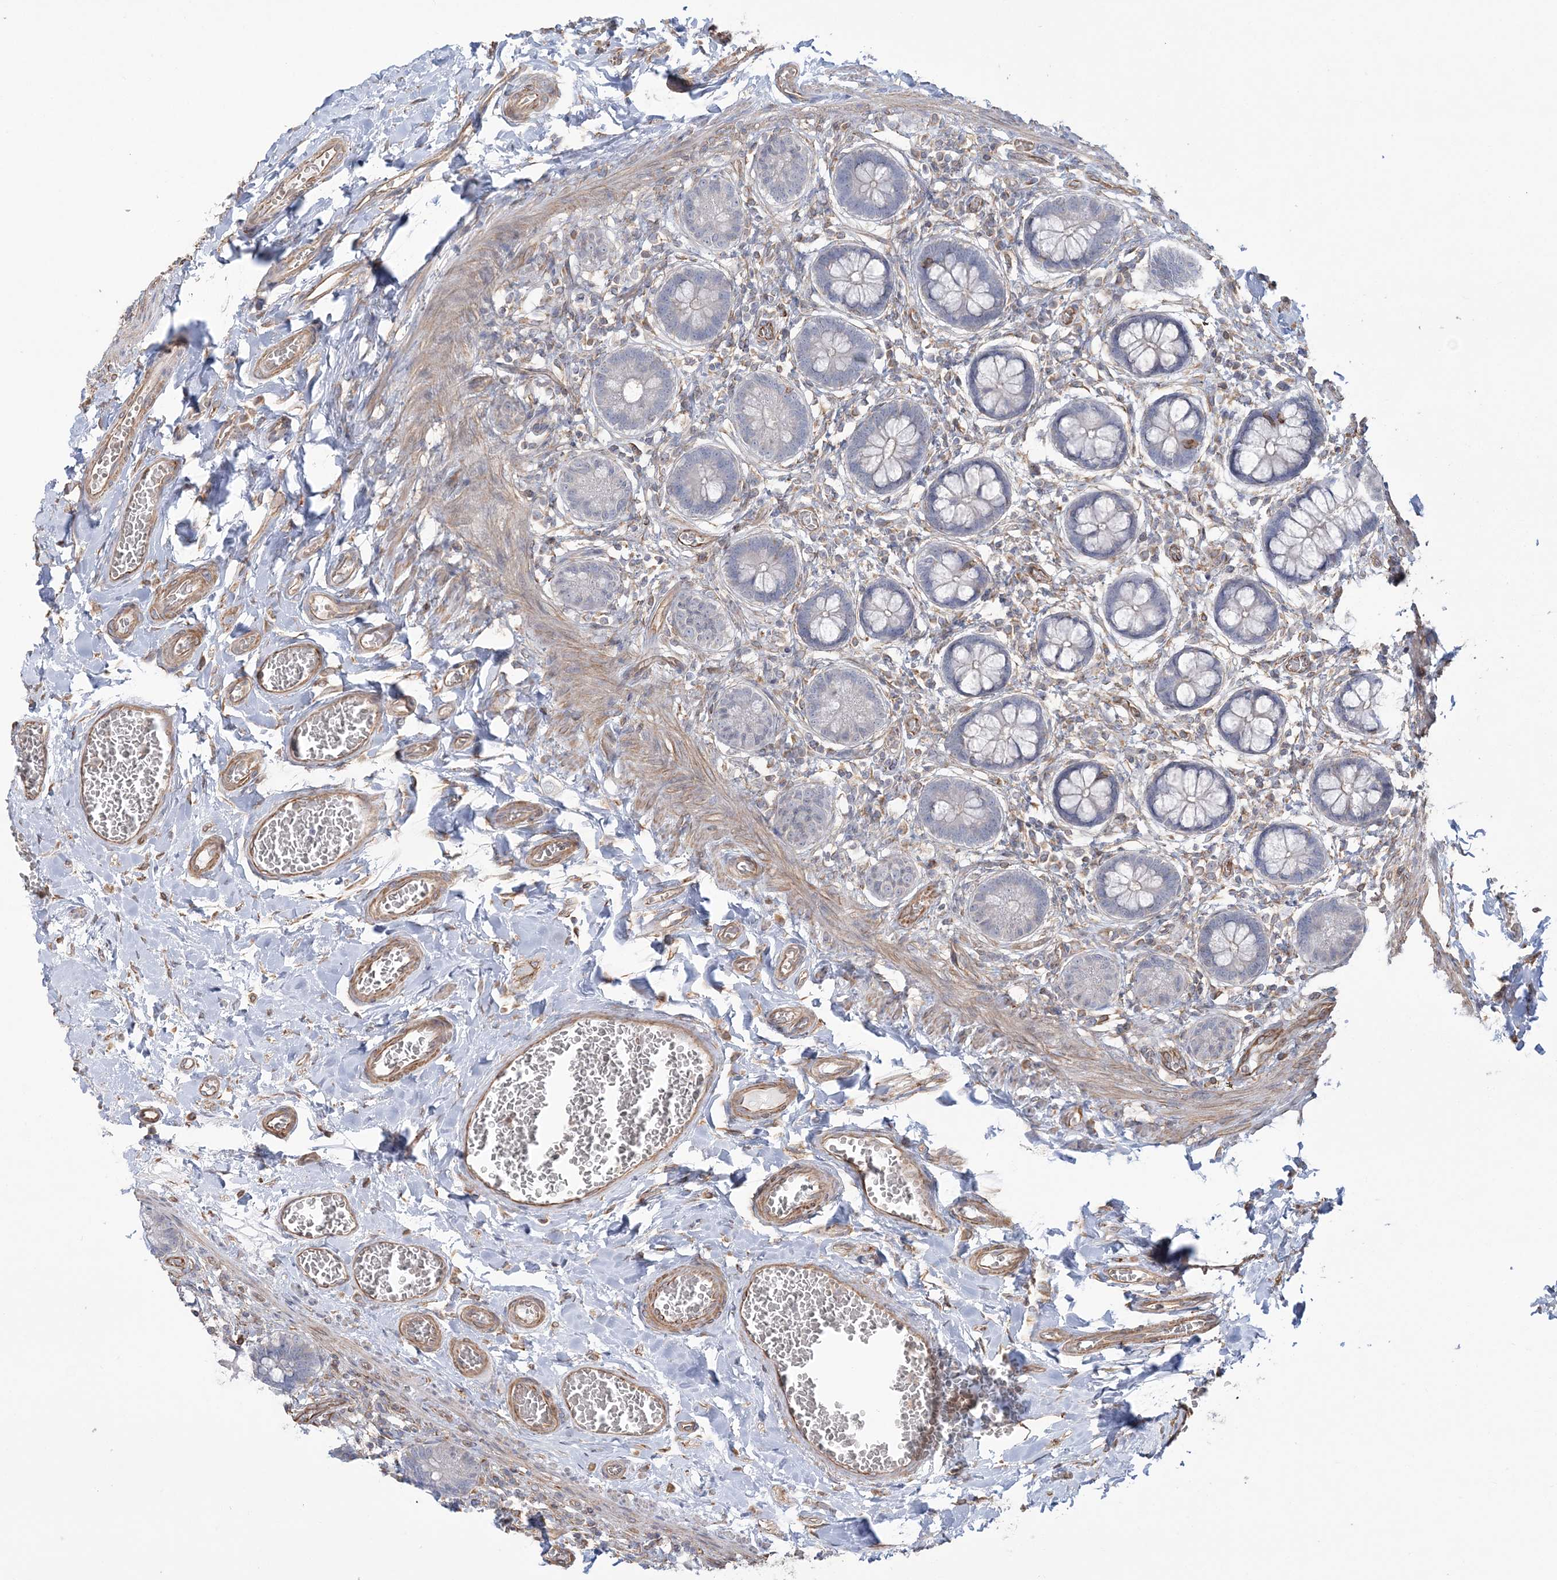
{"staining": {"intensity": "negative", "quantity": "none", "location": "none"}, "tissue": "small intestine", "cell_type": "Glandular cells", "image_type": "normal", "snomed": [{"axis": "morphology", "description": "Normal tissue, NOS"}, {"axis": "topography", "description": "Small intestine"}], "caption": "Immunohistochemistry of unremarkable small intestine shows no positivity in glandular cells.", "gene": "ZNF821", "patient": {"sex": "male", "age": 52}}